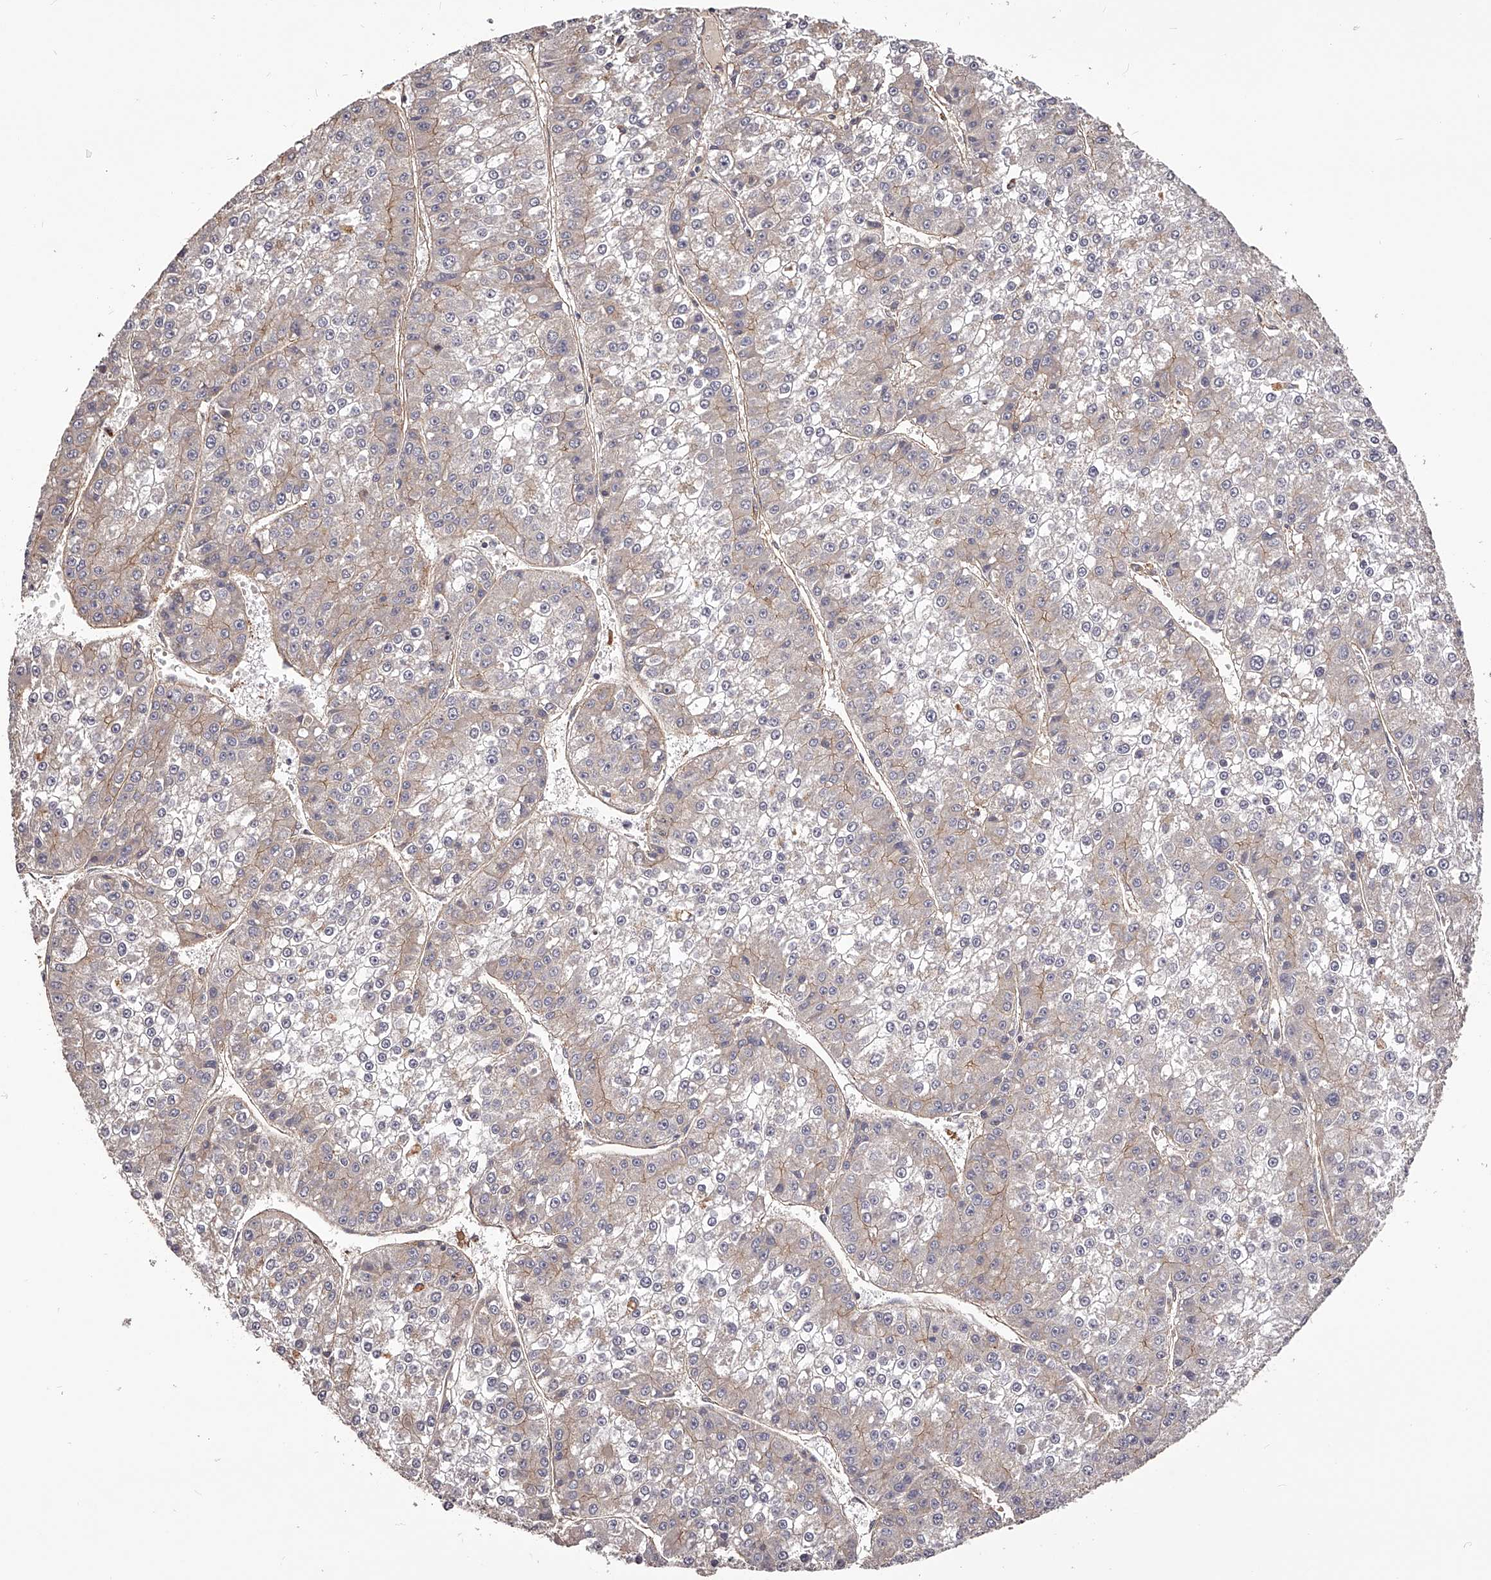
{"staining": {"intensity": "negative", "quantity": "none", "location": "none"}, "tissue": "liver cancer", "cell_type": "Tumor cells", "image_type": "cancer", "snomed": [{"axis": "morphology", "description": "Carcinoma, Hepatocellular, NOS"}, {"axis": "topography", "description": "Liver"}], "caption": "High magnification brightfield microscopy of liver cancer (hepatocellular carcinoma) stained with DAB (3,3'-diaminobenzidine) (brown) and counterstained with hematoxylin (blue): tumor cells show no significant expression.", "gene": "LTV1", "patient": {"sex": "female", "age": 73}}